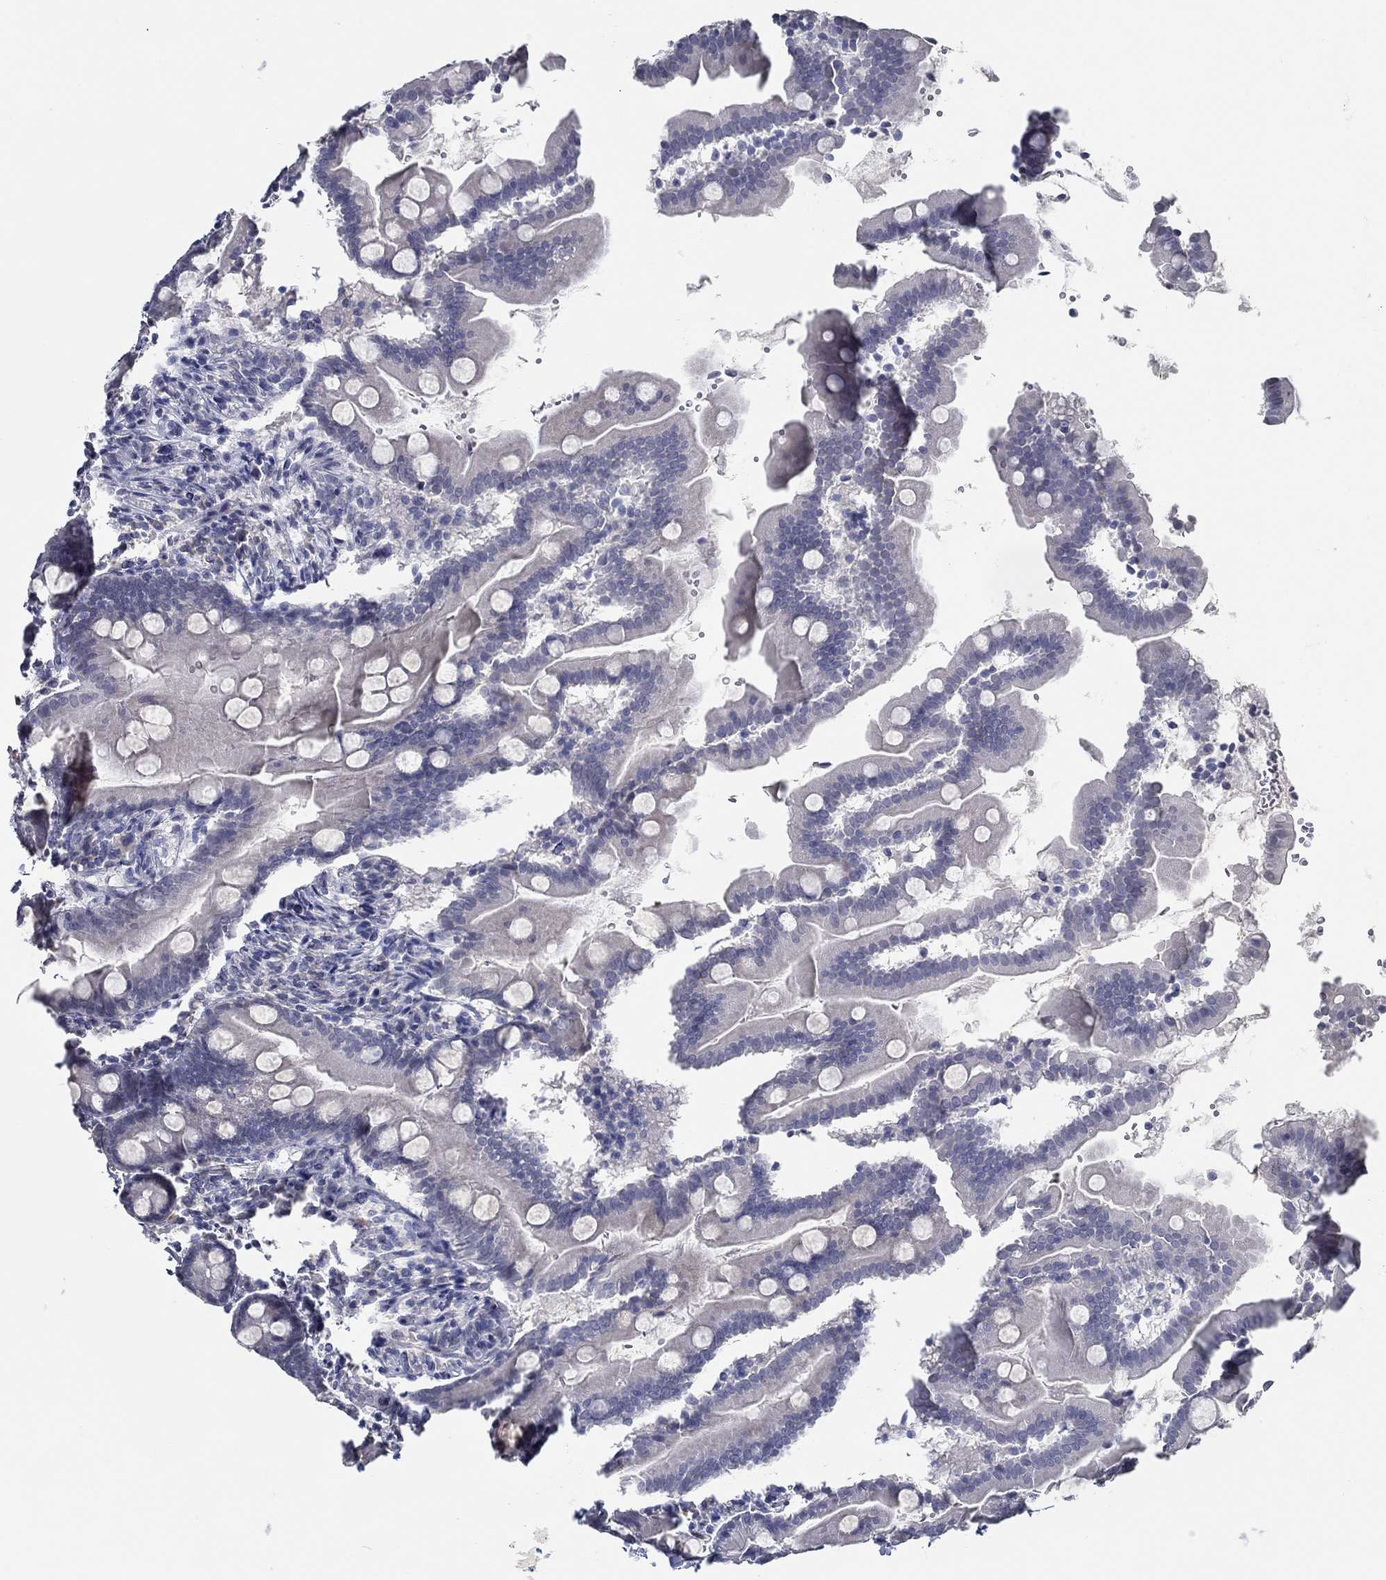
{"staining": {"intensity": "negative", "quantity": "none", "location": "none"}, "tissue": "small intestine", "cell_type": "Glandular cells", "image_type": "normal", "snomed": [{"axis": "morphology", "description": "Normal tissue, NOS"}, {"axis": "topography", "description": "Small intestine"}], "caption": "An immunohistochemistry photomicrograph of normal small intestine is shown. There is no staining in glandular cells of small intestine. (DAB (3,3'-diaminobenzidine) immunohistochemistry, high magnification).", "gene": "NUP155", "patient": {"sex": "female", "age": 44}}